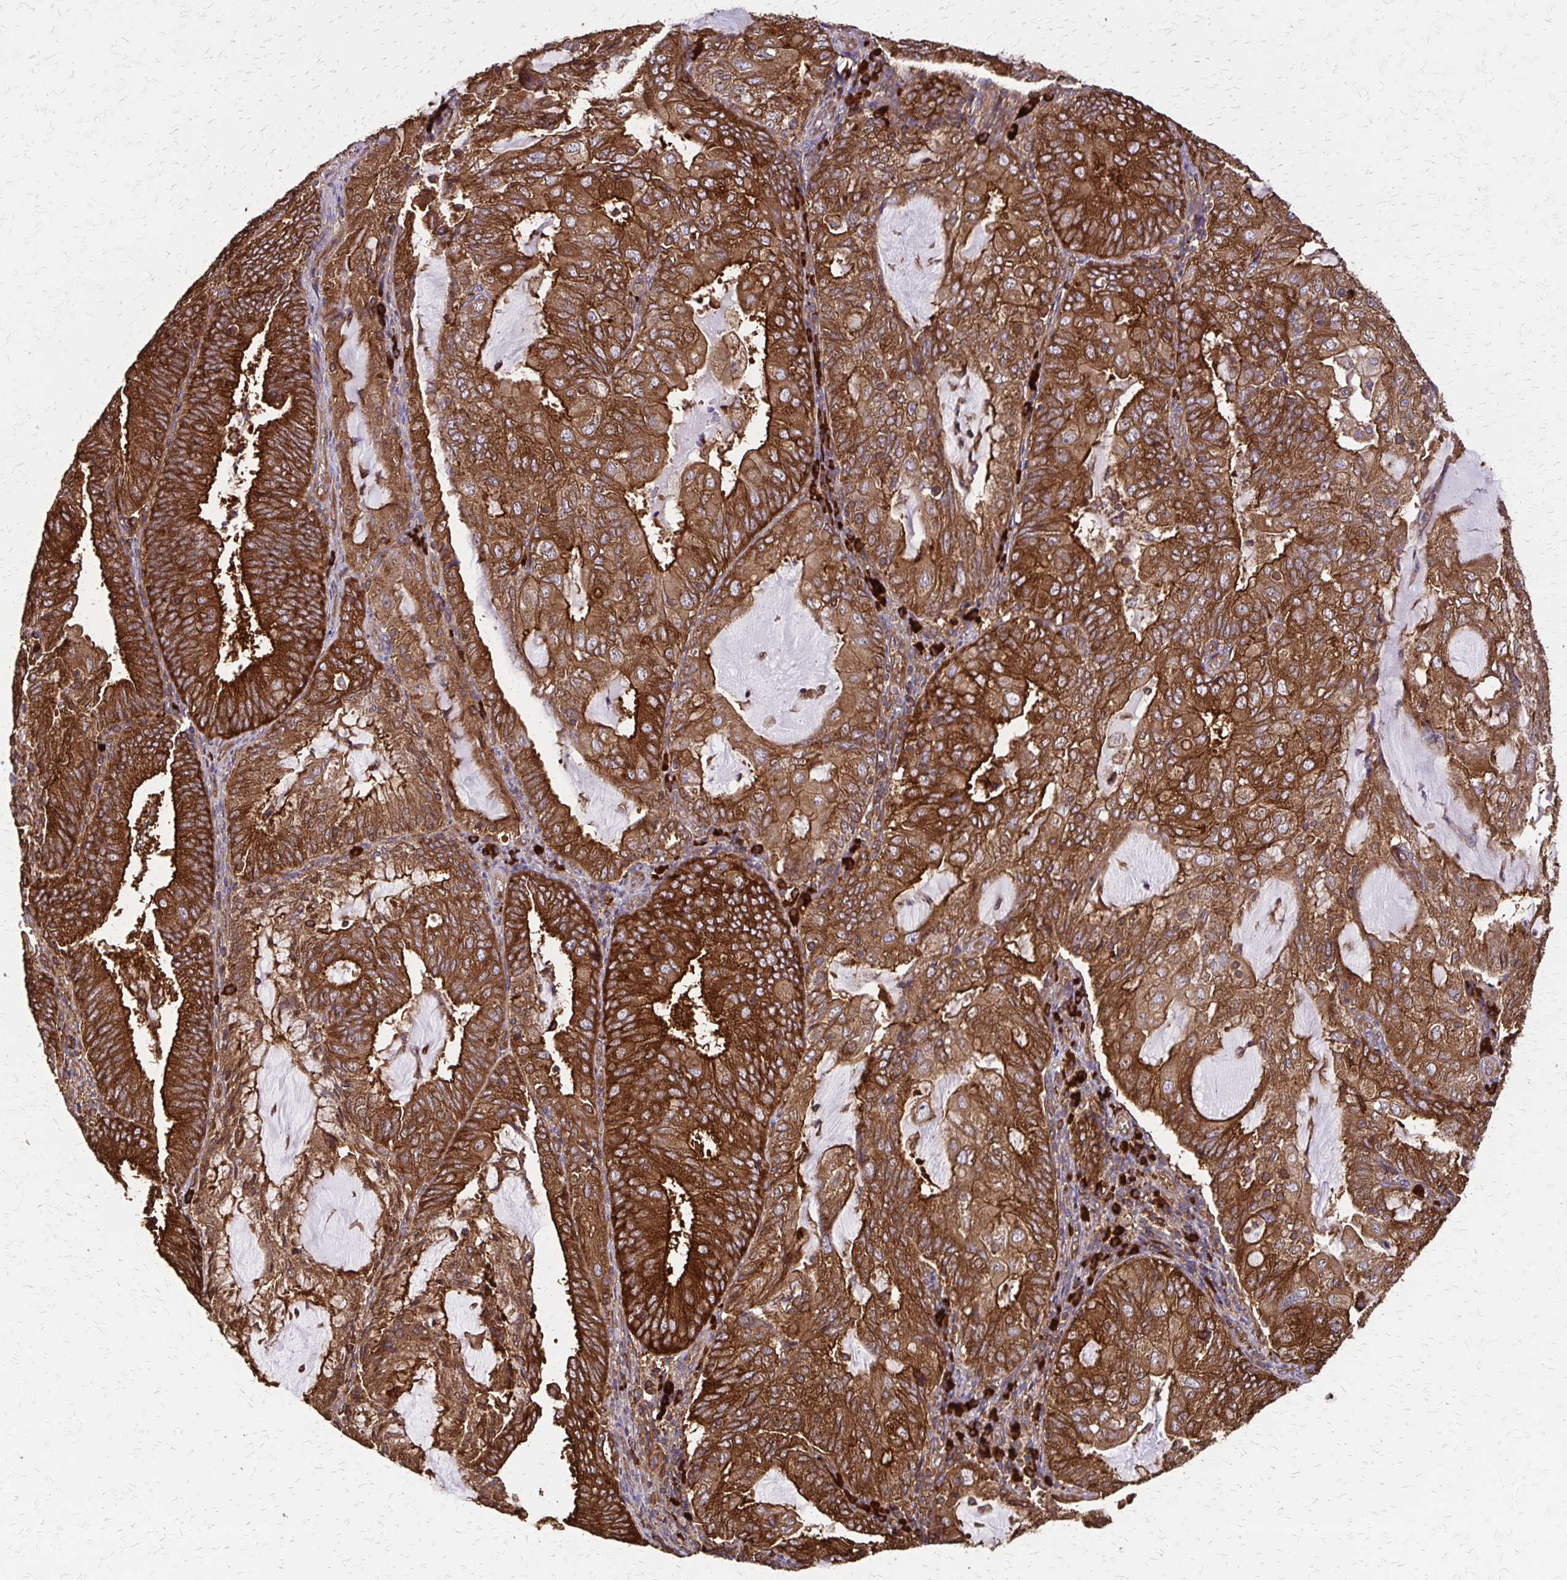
{"staining": {"intensity": "strong", "quantity": ">75%", "location": "cytoplasmic/membranous"}, "tissue": "endometrial cancer", "cell_type": "Tumor cells", "image_type": "cancer", "snomed": [{"axis": "morphology", "description": "Adenocarcinoma, NOS"}, {"axis": "topography", "description": "Endometrium"}], "caption": "Protein analysis of adenocarcinoma (endometrial) tissue displays strong cytoplasmic/membranous expression in approximately >75% of tumor cells.", "gene": "EEF2", "patient": {"sex": "female", "age": 81}}